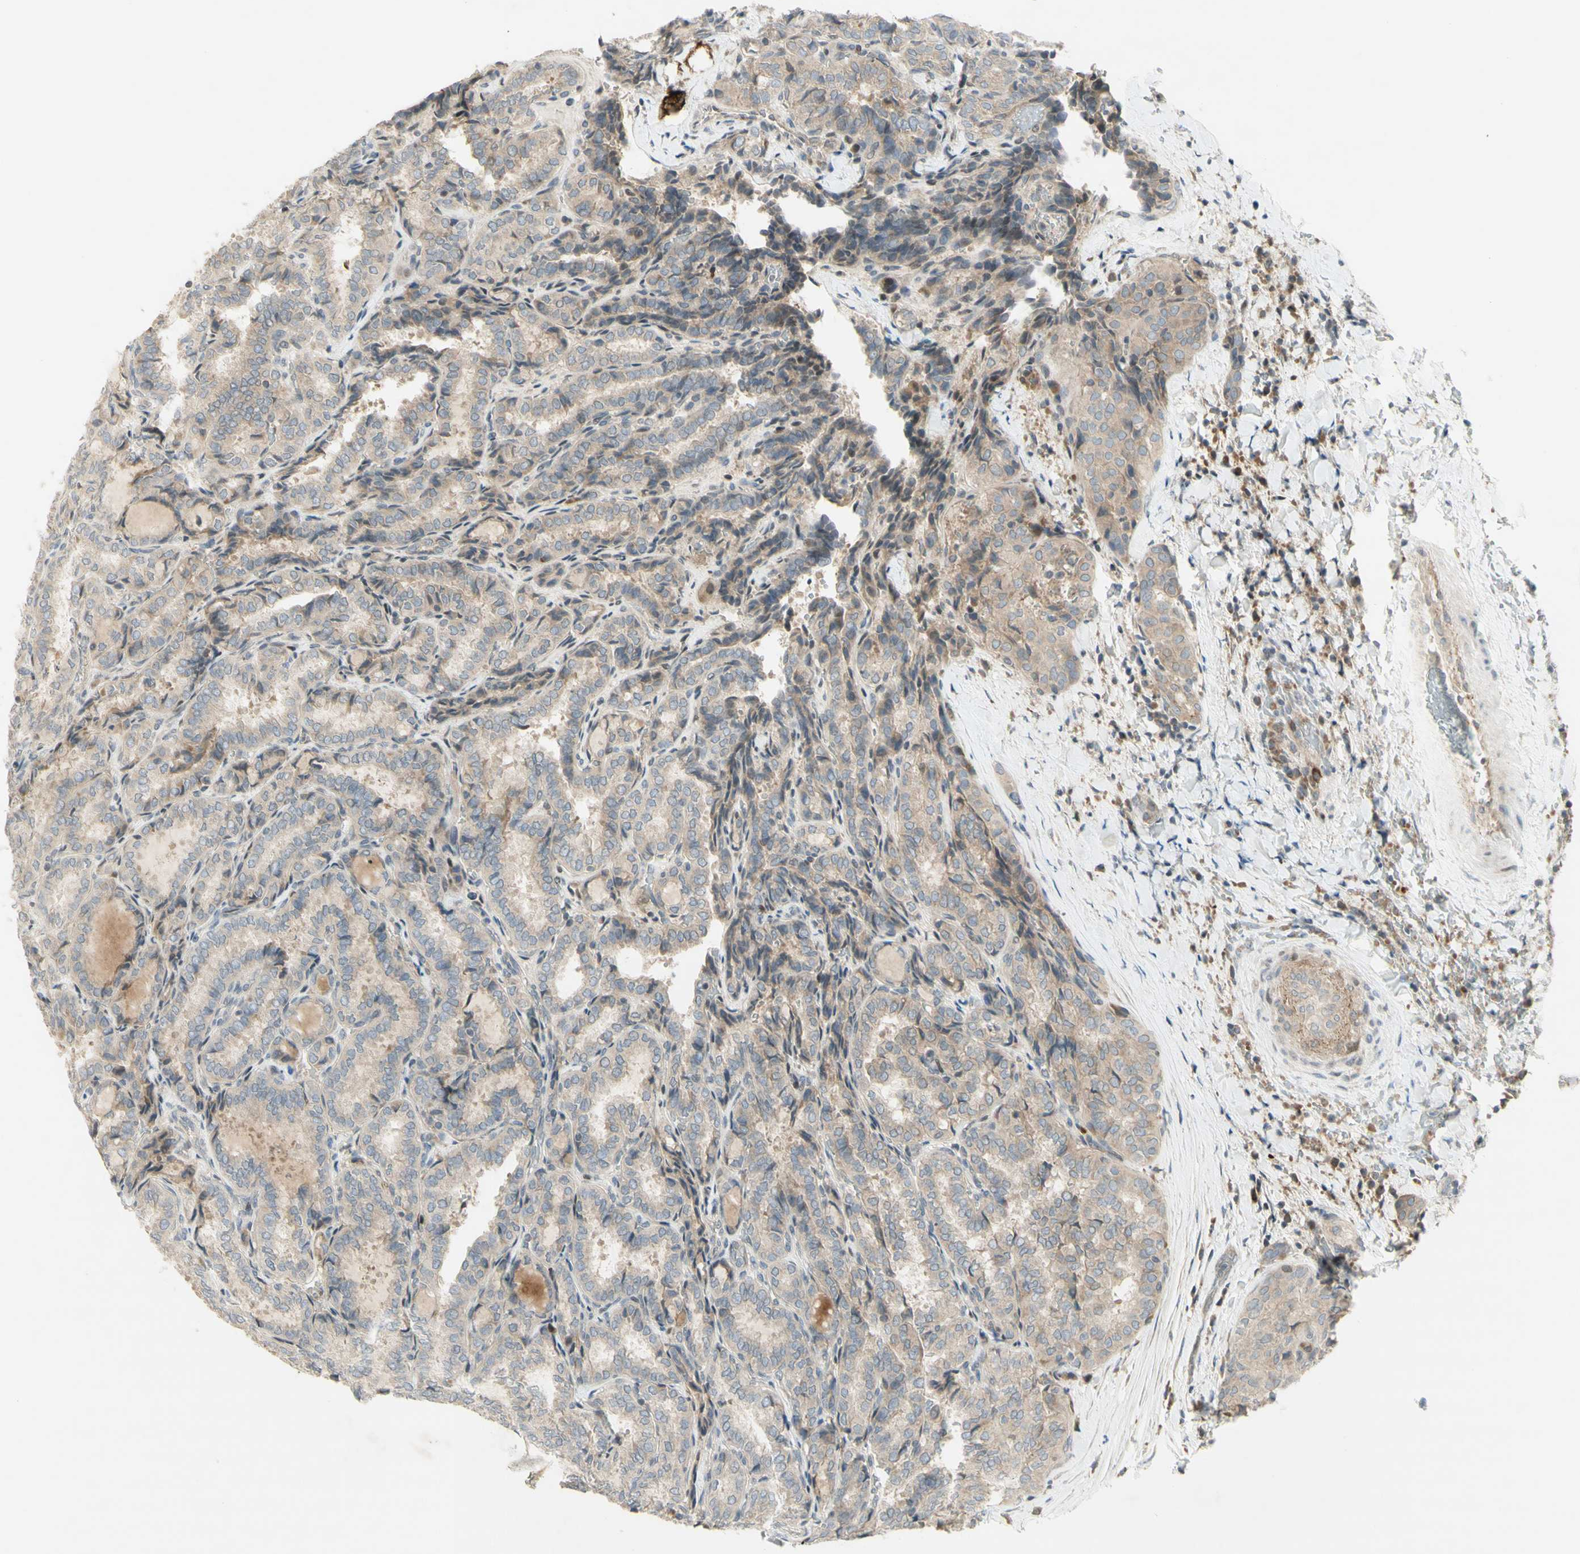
{"staining": {"intensity": "weak", "quantity": ">75%", "location": "cytoplasmic/membranous"}, "tissue": "thyroid cancer", "cell_type": "Tumor cells", "image_type": "cancer", "snomed": [{"axis": "morphology", "description": "Normal tissue, NOS"}, {"axis": "morphology", "description": "Papillary adenocarcinoma, NOS"}, {"axis": "topography", "description": "Thyroid gland"}], "caption": "Protein expression analysis of thyroid cancer (papillary adenocarcinoma) demonstrates weak cytoplasmic/membranous positivity in about >75% of tumor cells. The protein is shown in brown color, while the nuclei are stained blue.", "gene": "ETF1", "patient": {"sex": "female", "age": 30}}